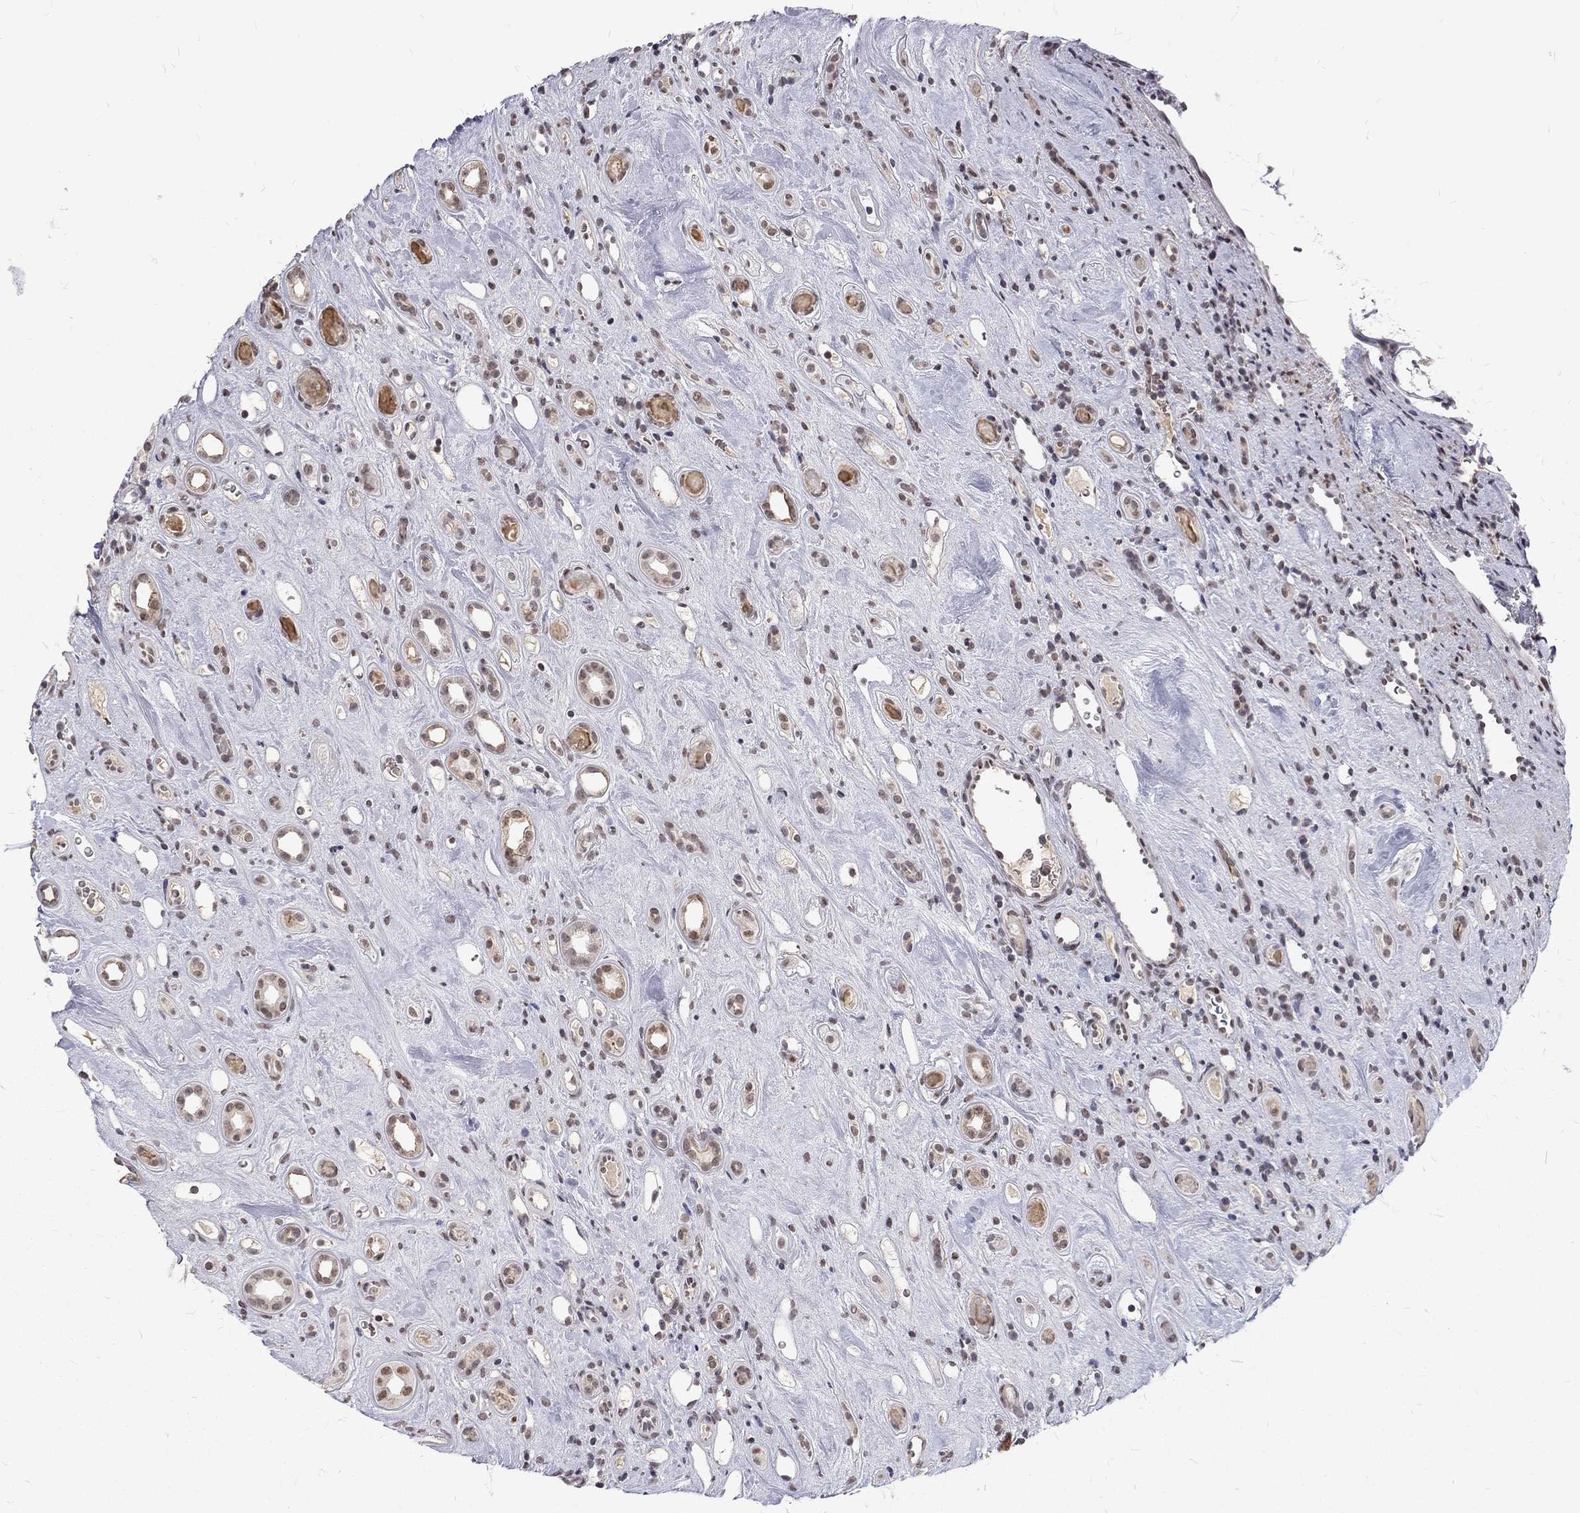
{"staining": {"intensity": "negative", "quantity": "none", "location": "none"}, "tissue": "renal cancer", "cell_type": "Tumor cells", "image_type": "cancer", "snomed": [{"axis": "morphology", "description": "Adenocarcinoma, NOS"}, {"axis": "topography", "description": "Kidney"}], "caption": "The image demonstrates no significant staining in tumor cells of renal adenocarcinoma. Nuclei are stained in blue.", "gene": "TCEAL1", "patient": {"sex": "female", "age": 89}}